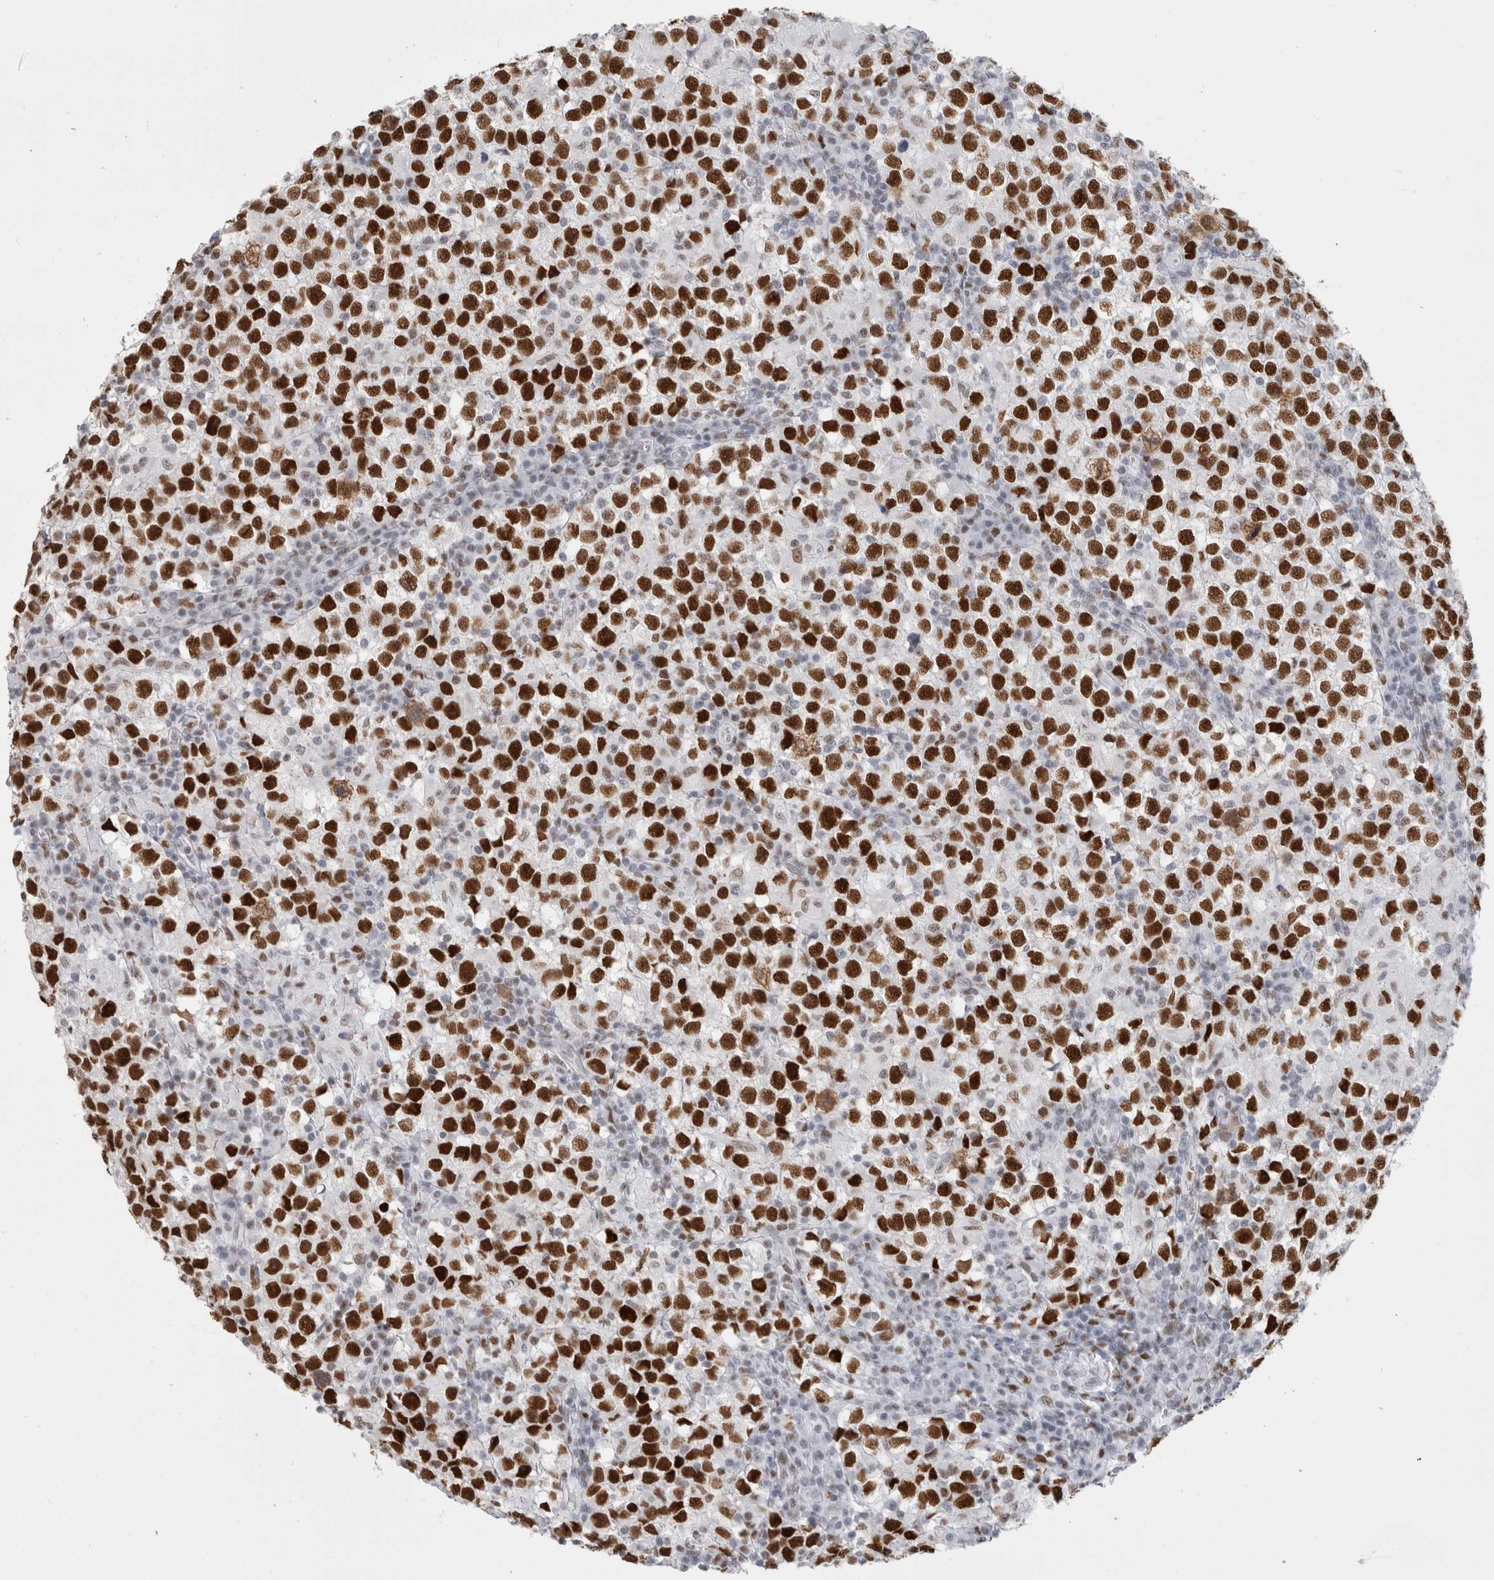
{"staining": {"intensity": "strong", "quantity": ">75%", "location": "nuclear"}, "tissue": "testis cancer", "cell_type": "Tumor cells", "image_type": "cancer", "snomed": [{"axis": "morphology", "description": "Seminoma, NOS"}, {"axis": "topography", "description": "Testis"}], "caption": "Immunohistochemistry of human testis seminoma exhibits high levels of strong nuclear staining in about >75% of tumor cells. (Brightfield microscopy of DAB IHC at high magnification).", "gene": "SMARCC1", "patient": {"sex": "male", "age": 65}}